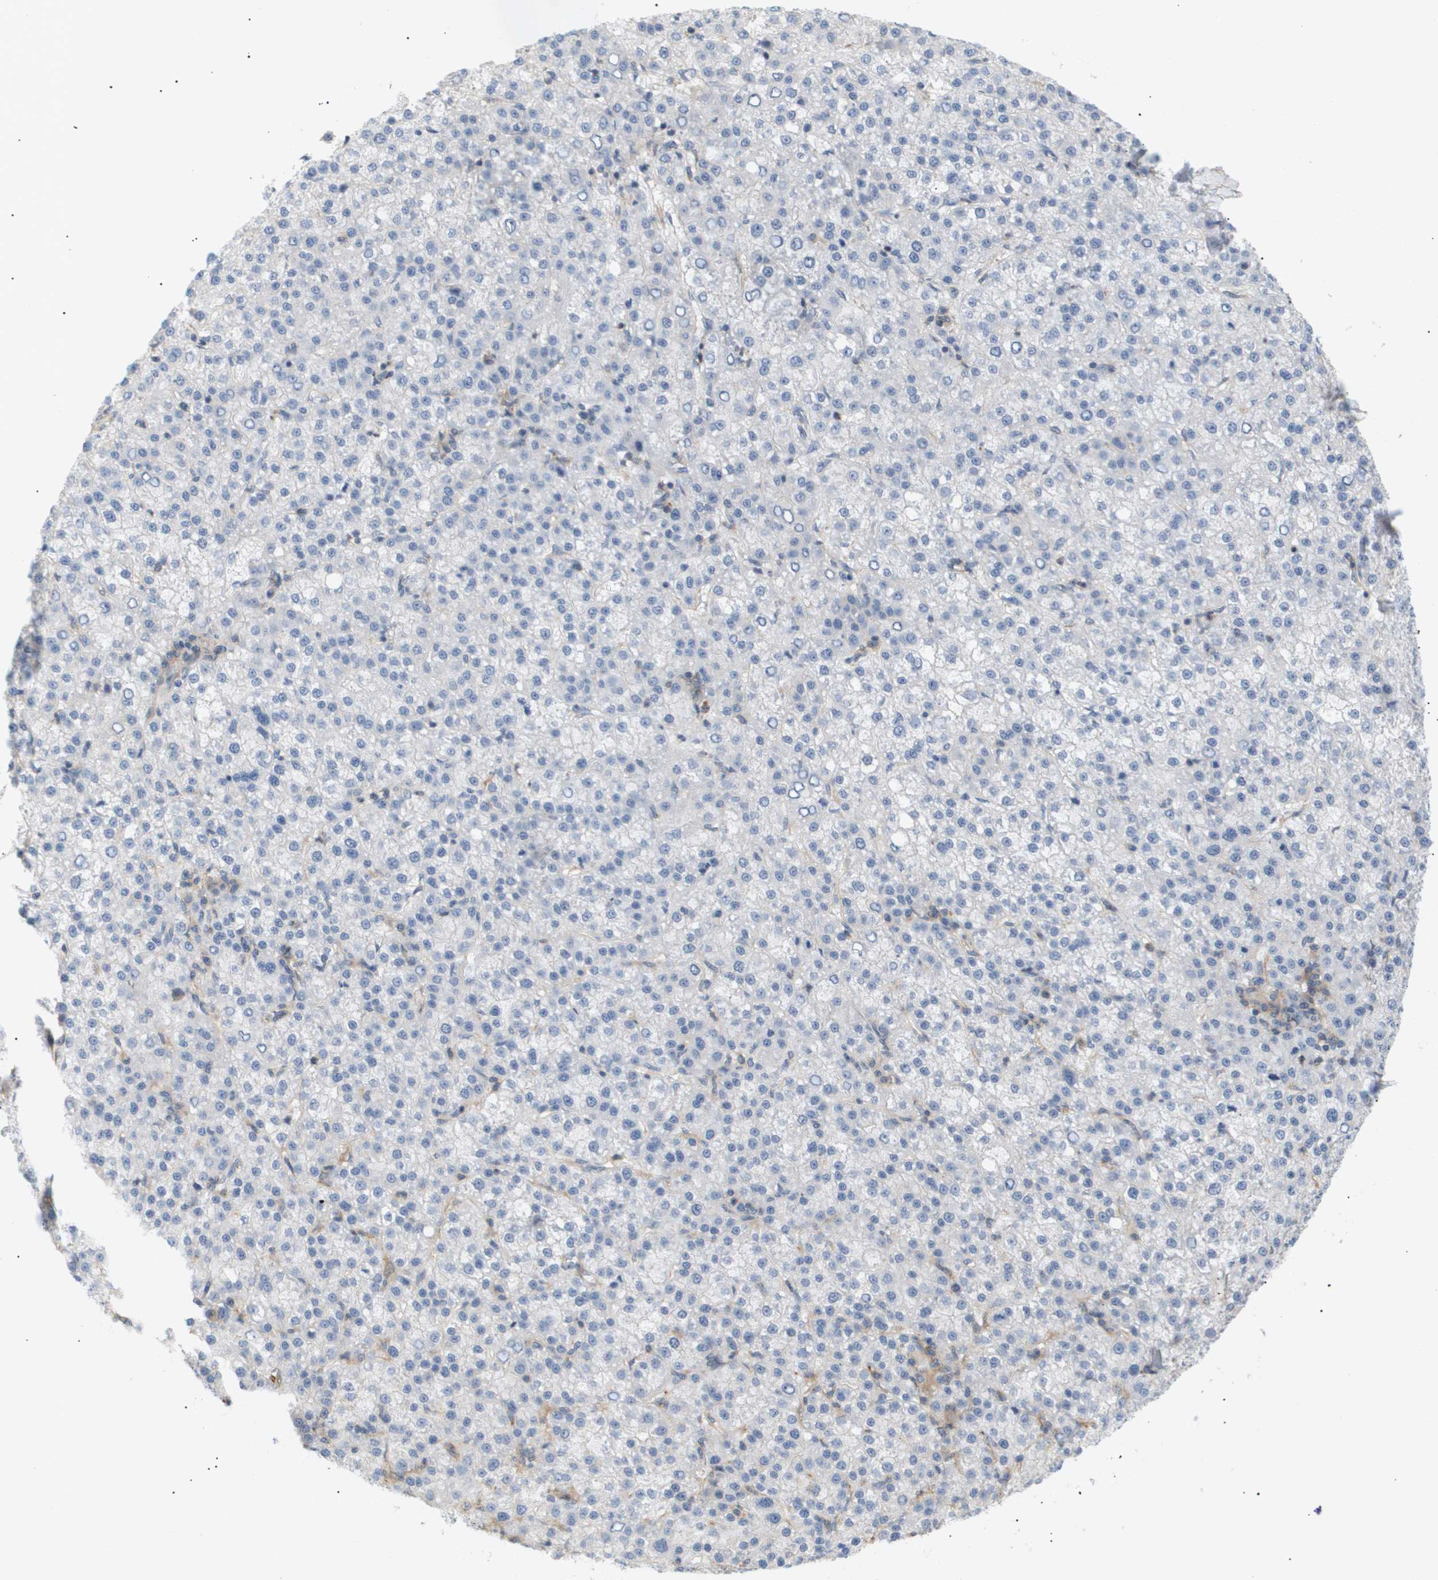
{"staining": {"intensity": "negative", "quantity": "none", "location": "none"}, "tissue": "liver cancer", "cell_type": "Tumor cells", "image_type": "cancer", "snomed": [{"axis": "morphology", "description": "Carcinoma, Hepatocellular, NOS"}, {"axis": "topography", "description": "Liver"}], "caption": "Tumor cells show no significant protein positivity in liver cancer.", "gene": "CORO2B", "patient": {"sex": "female", "age": 58}}